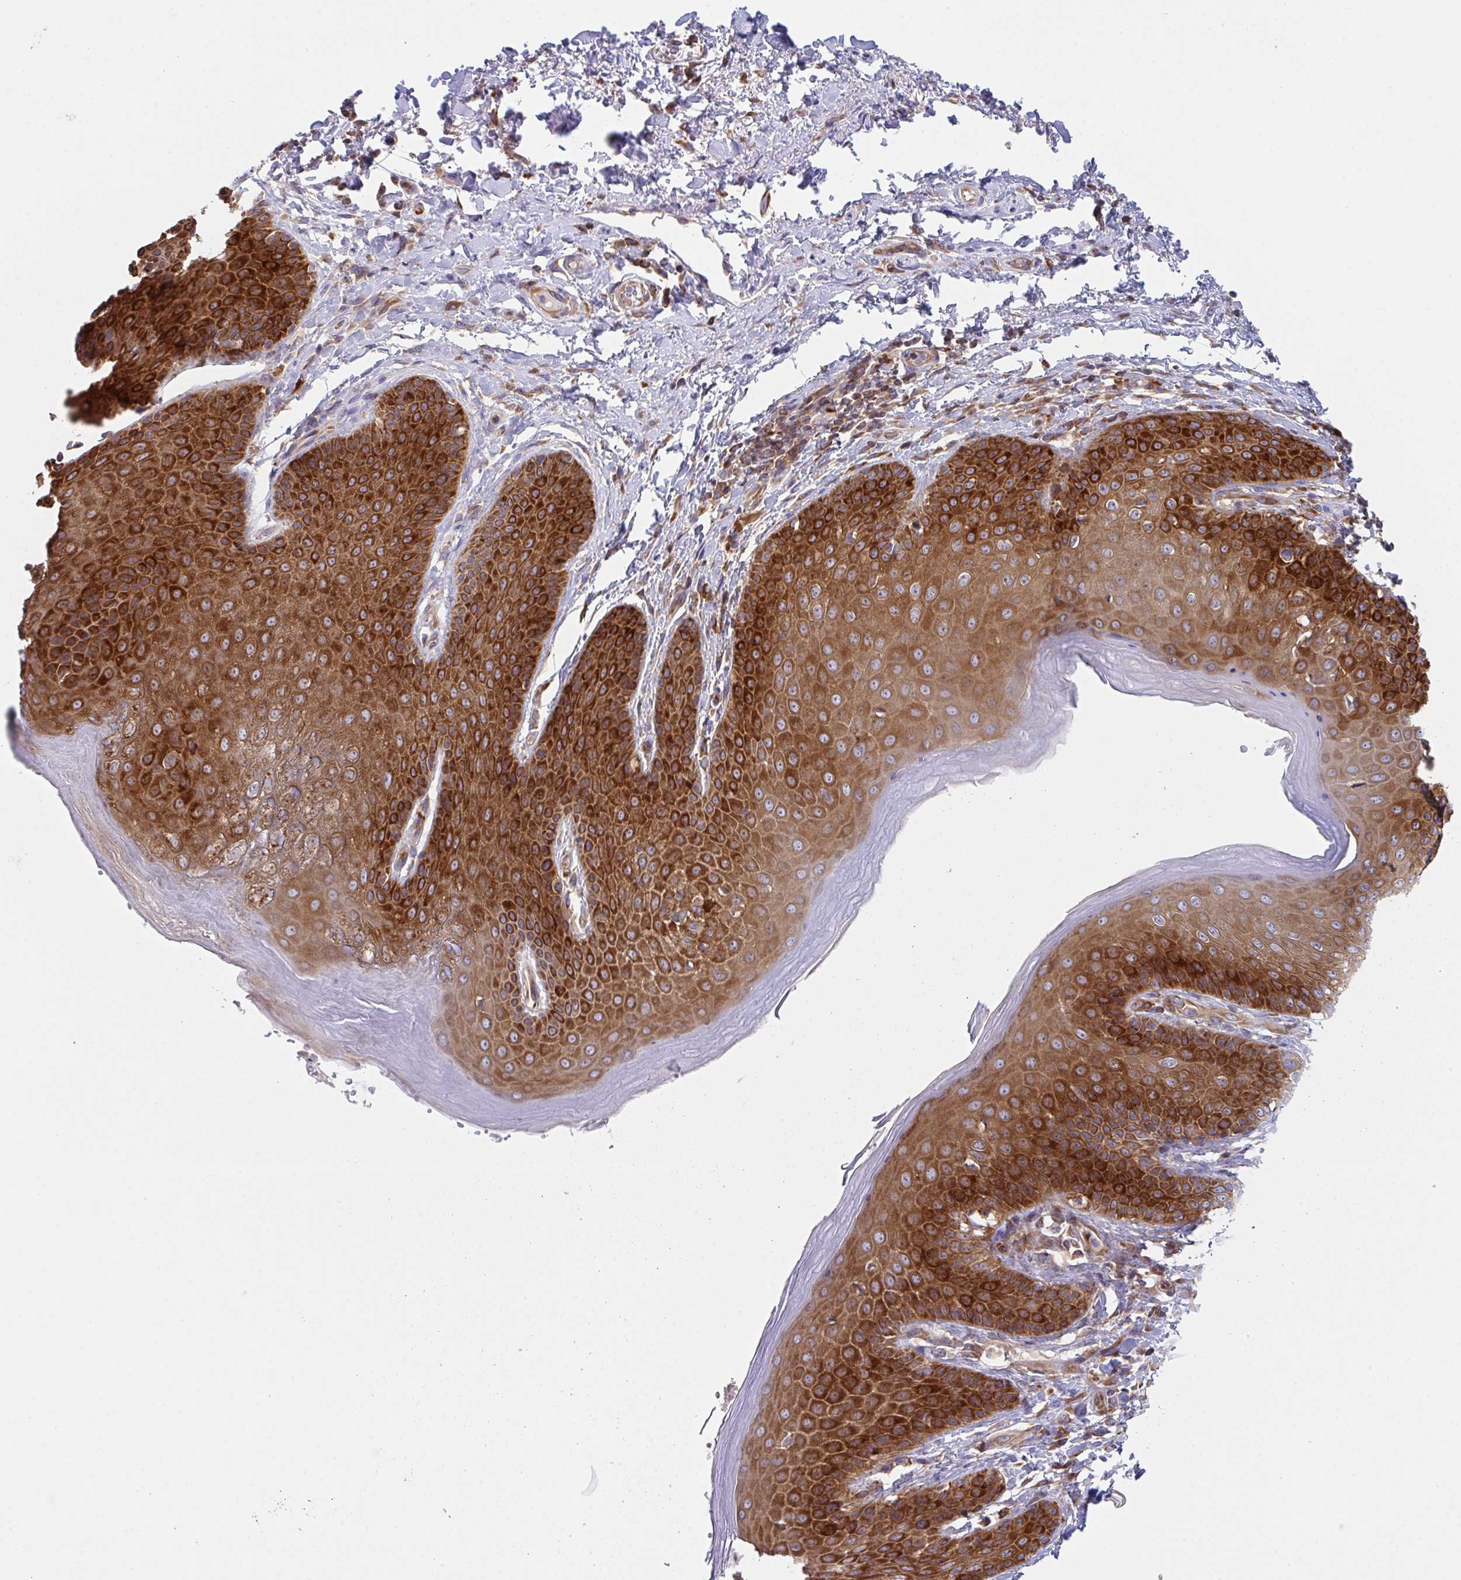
{"staining": {"intensity": "strong", "quantity": ">75%", "location": "cytoplasmic/membranous"}, "tissue": "skin", "cell_type": "Epidermal cells", "image_type": "normal", "snomed": [{"axis": "morphology", "description": "Normal tissue, NOS"}, {"axis": "topography", "description": "Peripheral nerve tissue"}], "caption": "Immunohistochemistry micrograph of normal skin: human skin stained using IHC displays high levels of strong protein expression localized specifically in the cytoplasmic/membranous of epidermal cells, appearing as a cytoplasmic/membranous brown color.", "gene": "YARS2", "patient": {"sex": "male", "age": 51}}